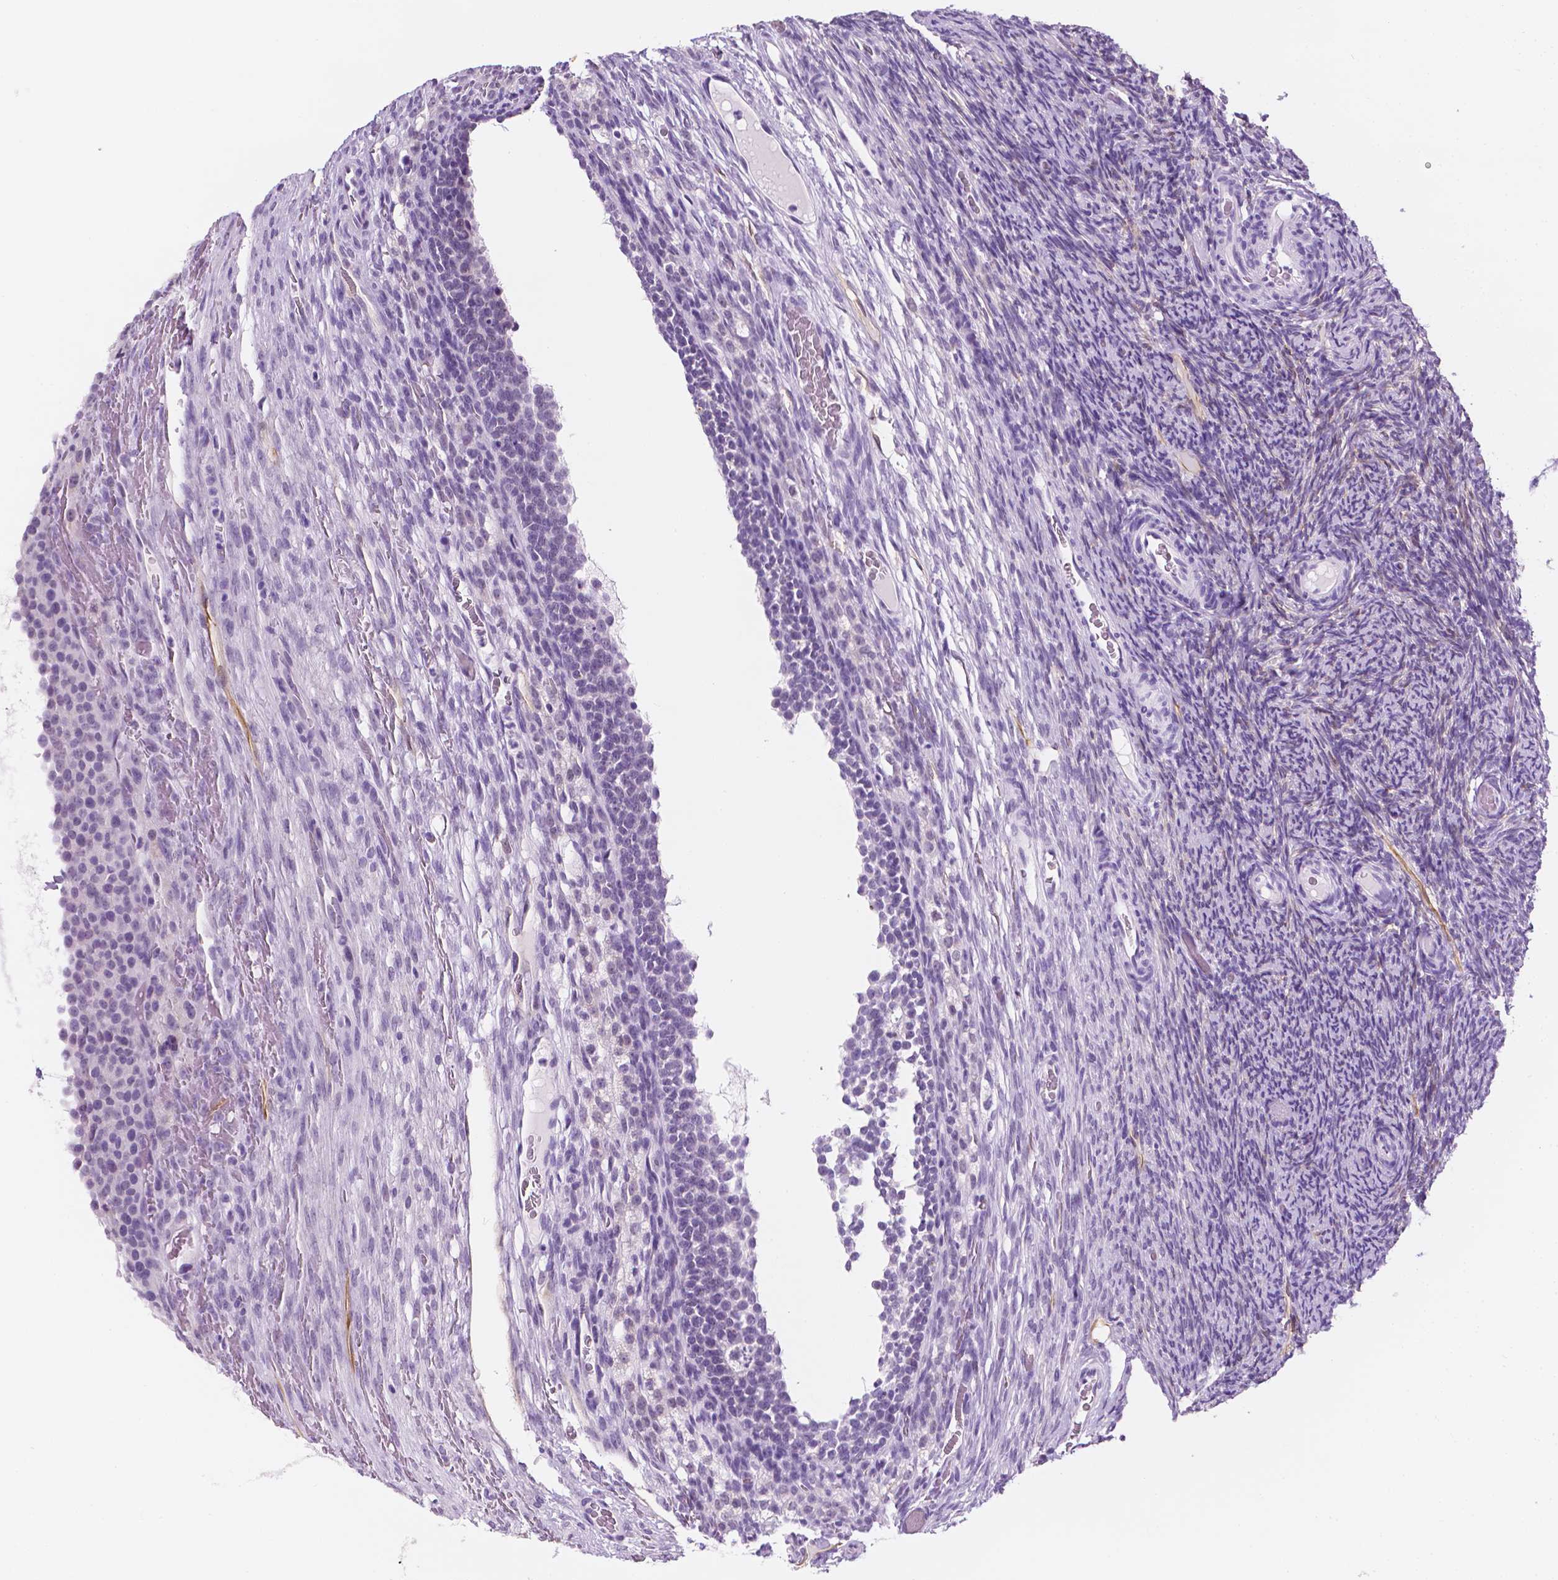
{"staining": {"intensity": "negative", "quantity": "none", "location": "none"}, "tissue": "ovary", "cell_type": "Ovarian stroma cells", "image_type": "normal", "snomed": [{"axis": "morphology", "description": "Normal tissue, NOS"}, {"axis": "topography", "description": "Ovary"}], "caption": "This photomicrograph is of unremarkable ovary stained with immunohistochemistry (IHC) to label a protein in brown with the nuclei are counter-stained blue. There is no staining in ovarian stroma cells. (DAB (3,3'-diaminobenzidine) IHC visualized using brightfield microscopy, high magnification).", "gene": "PPL", "patient": {"sex": "female", "age": 34}}